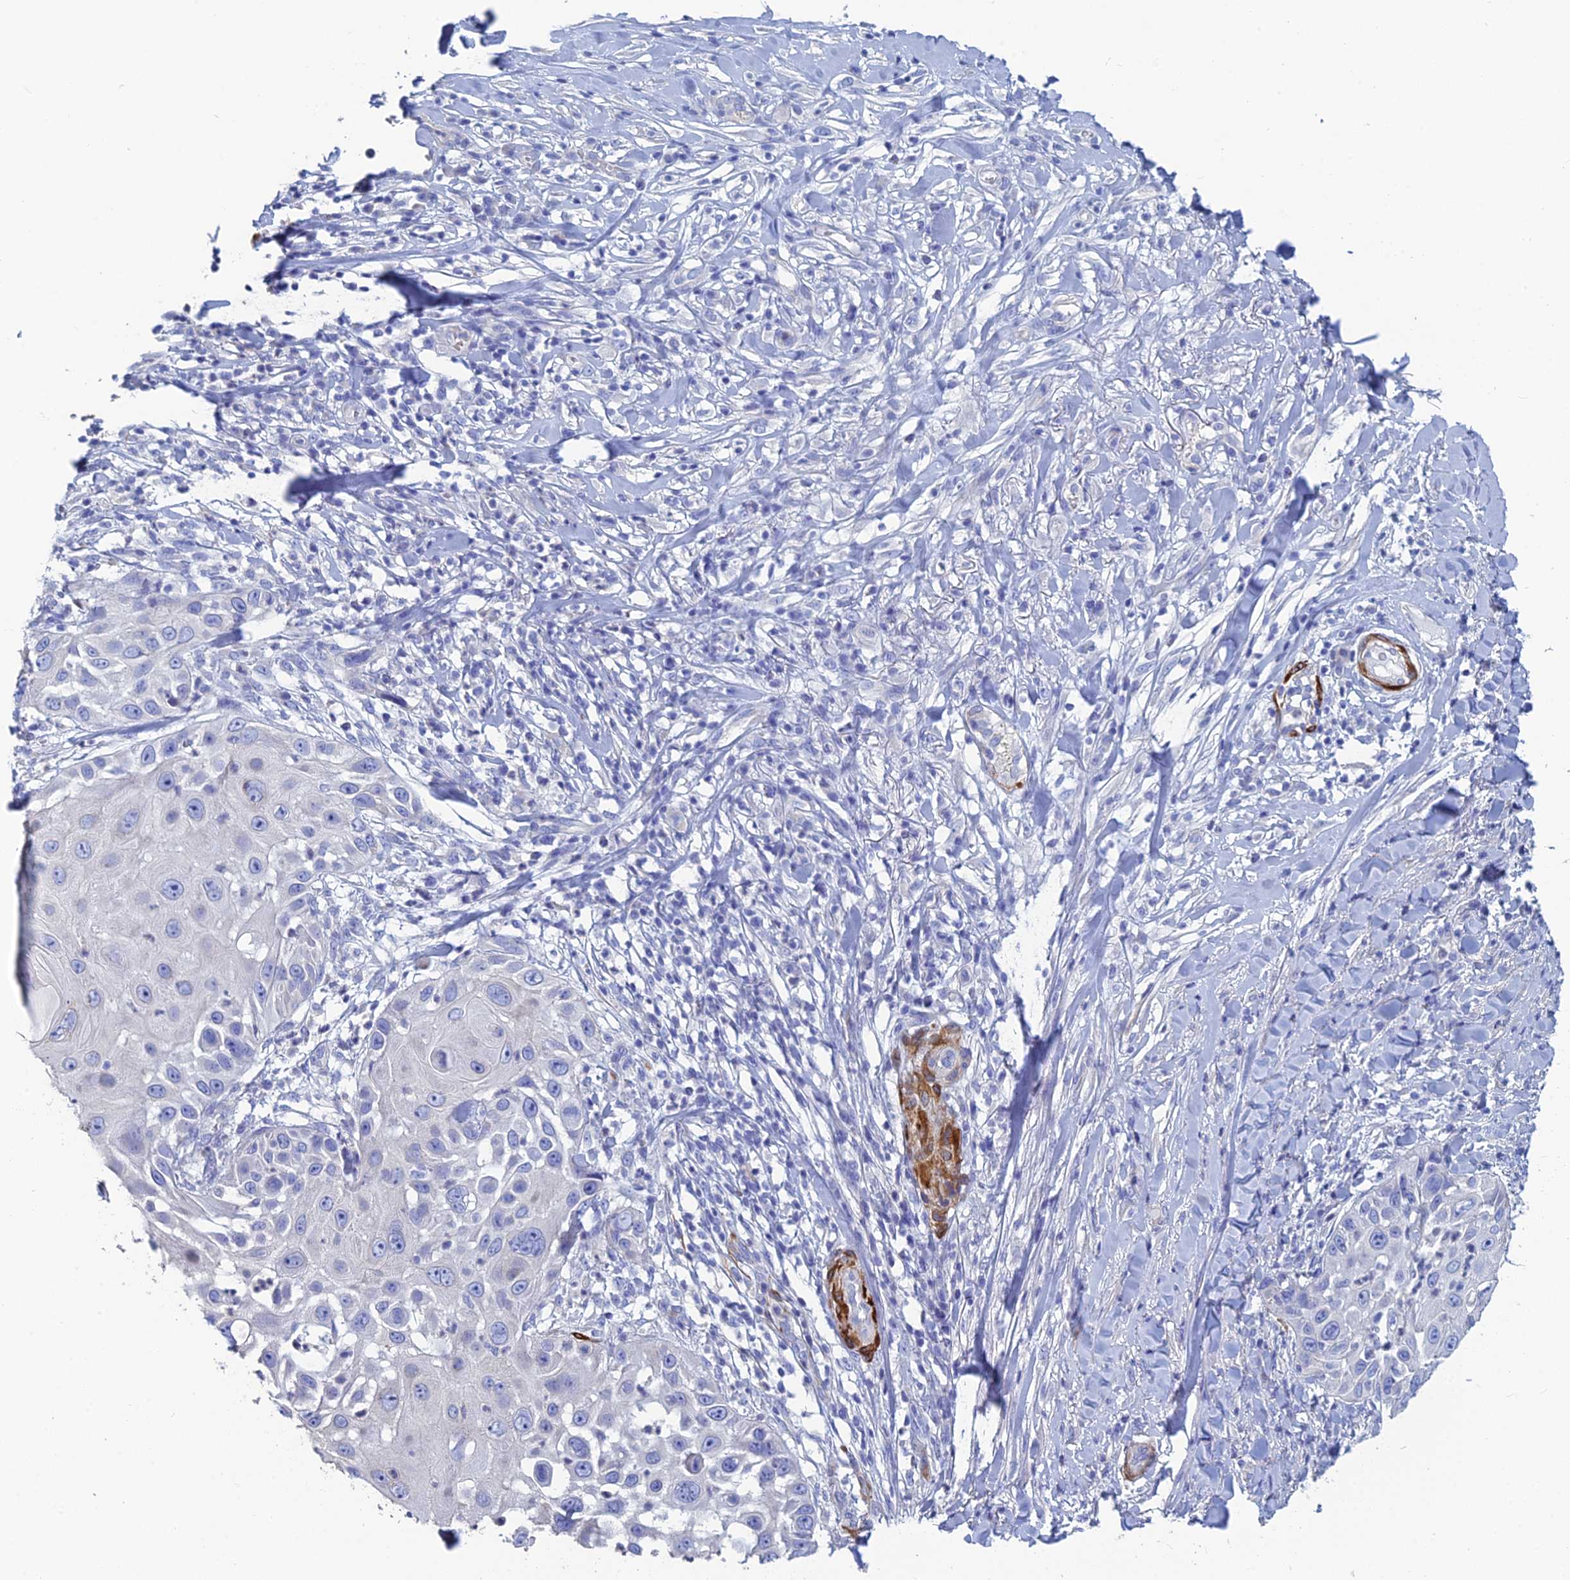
{"staining": {"intensity": "negative", "quantity": "none", "location": "none"}, "tissue": "skin cancer", "cell_type": "Tumor cells", "image_type": "cancer", "snomed": [{"axis": "morphology", "description": "Squamous cell carcinoma, NOS"}, {"axis": "topography", "description": "Skin"}], "caption": "Immunohistochemistry (IHC) histopathology image of neoplastic tissue: skin squamous cell carcinoma stained with DAB displays no significant protein staining in tumor cells. The staining is performed using DAB brown chromogen with nuclei counter-stained in using hematoxylin.", "gene": "PCDHA8", "patient": {"sex": "female", "age": 44}}